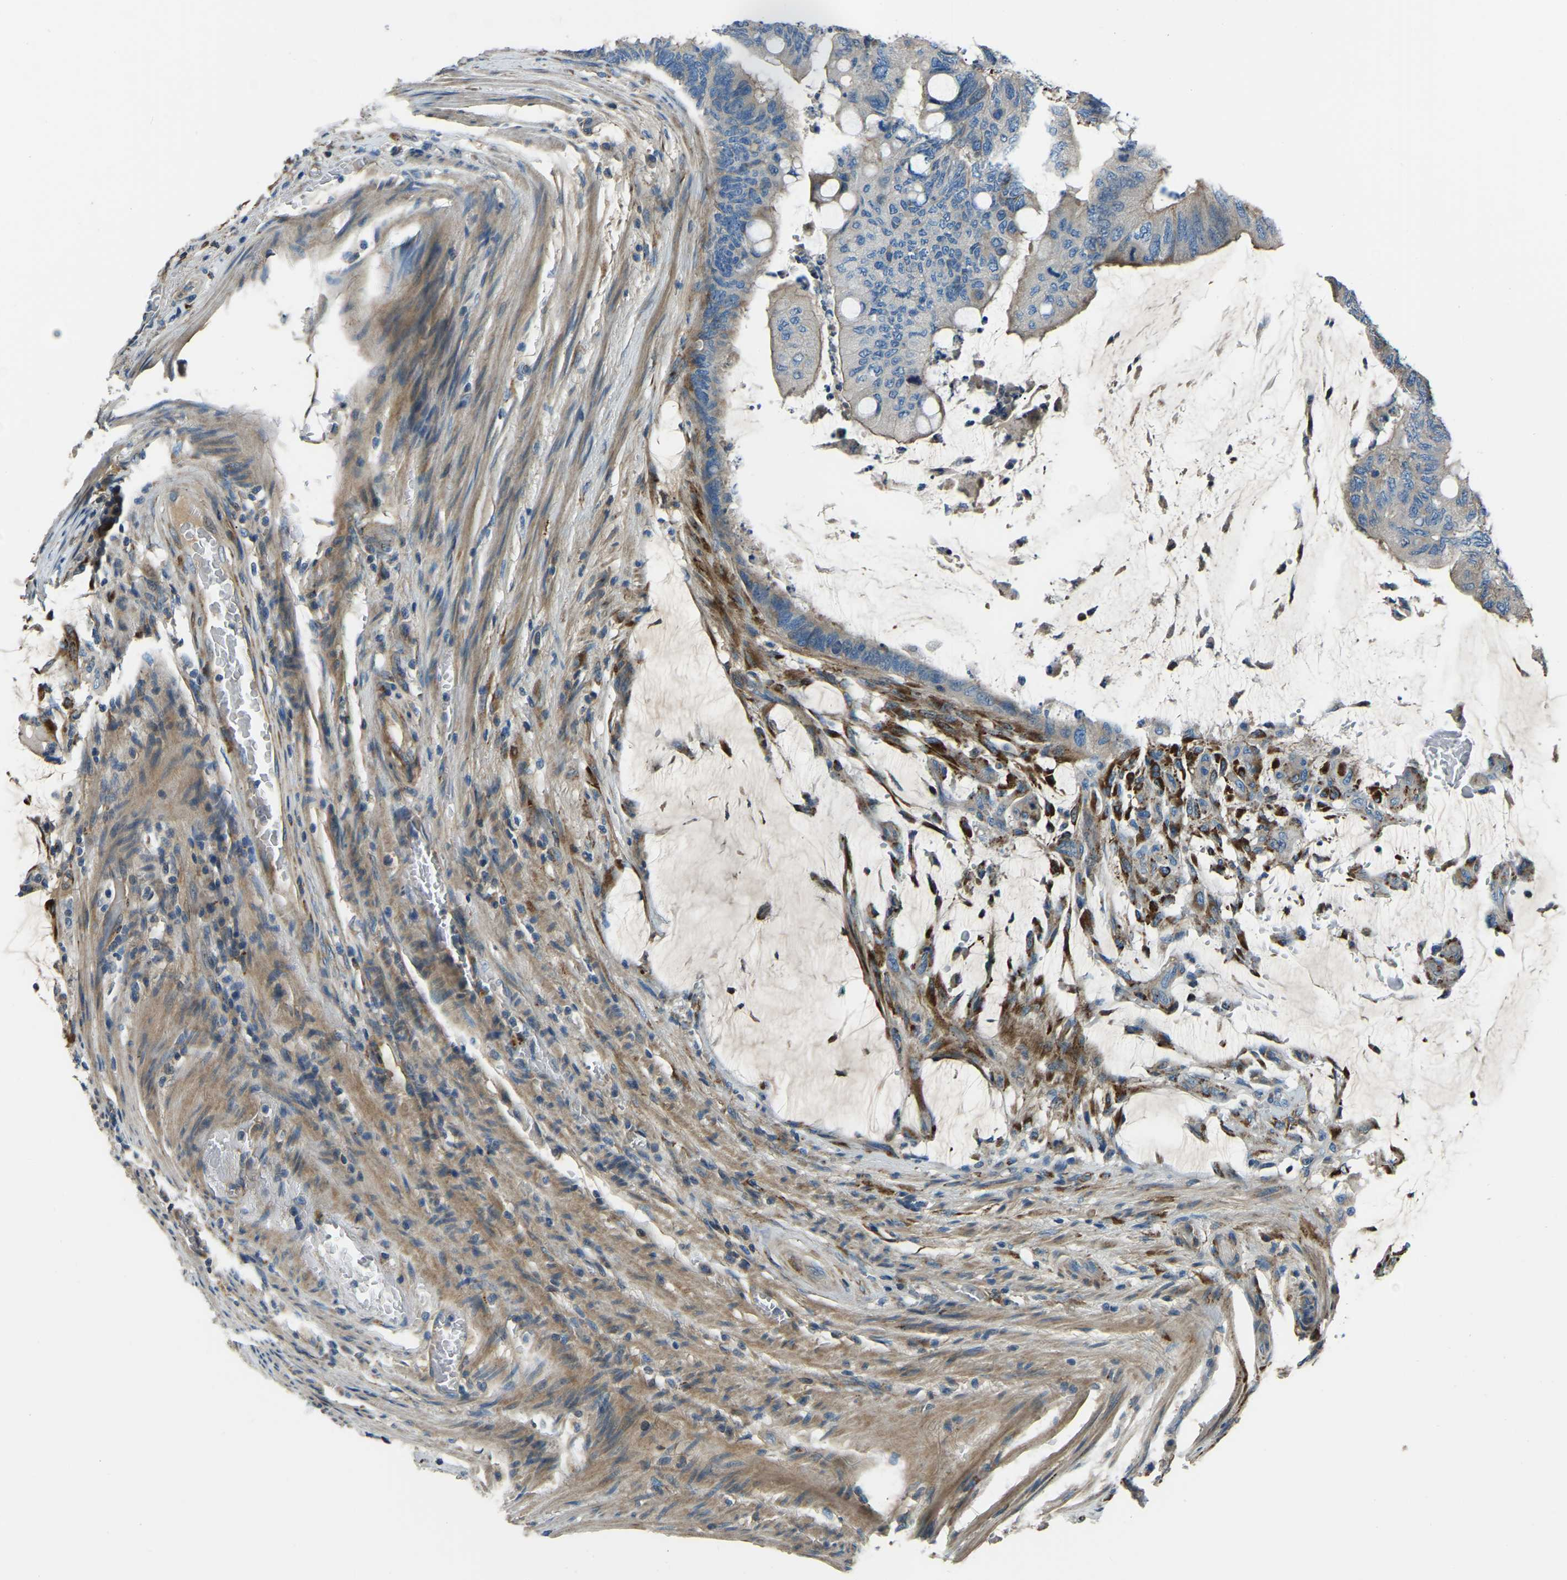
{"staining": {"intensity": "negative", "quantity": "none", "location": "none"}, "tissue": "colorectal cancer", "cell_type": "Tumor cells", "image_type": "cancer", "snomed": [{"axis": "morphology", "description": "Normal tissue, NOS"}, {"axis": "morphology", "description": "Adenocarcinoma, NOS"}, {"axis": "topography", "description": "Rectum"}], "caption": "Tumor cells are negative for protein expression in human colorectal cancer. (DAB immunohistochemistry (IHC) visualized using brightfield microscopy, high magnification).", "gene": "COL3A1", "patient": {"sex": "male", "age": 92}}